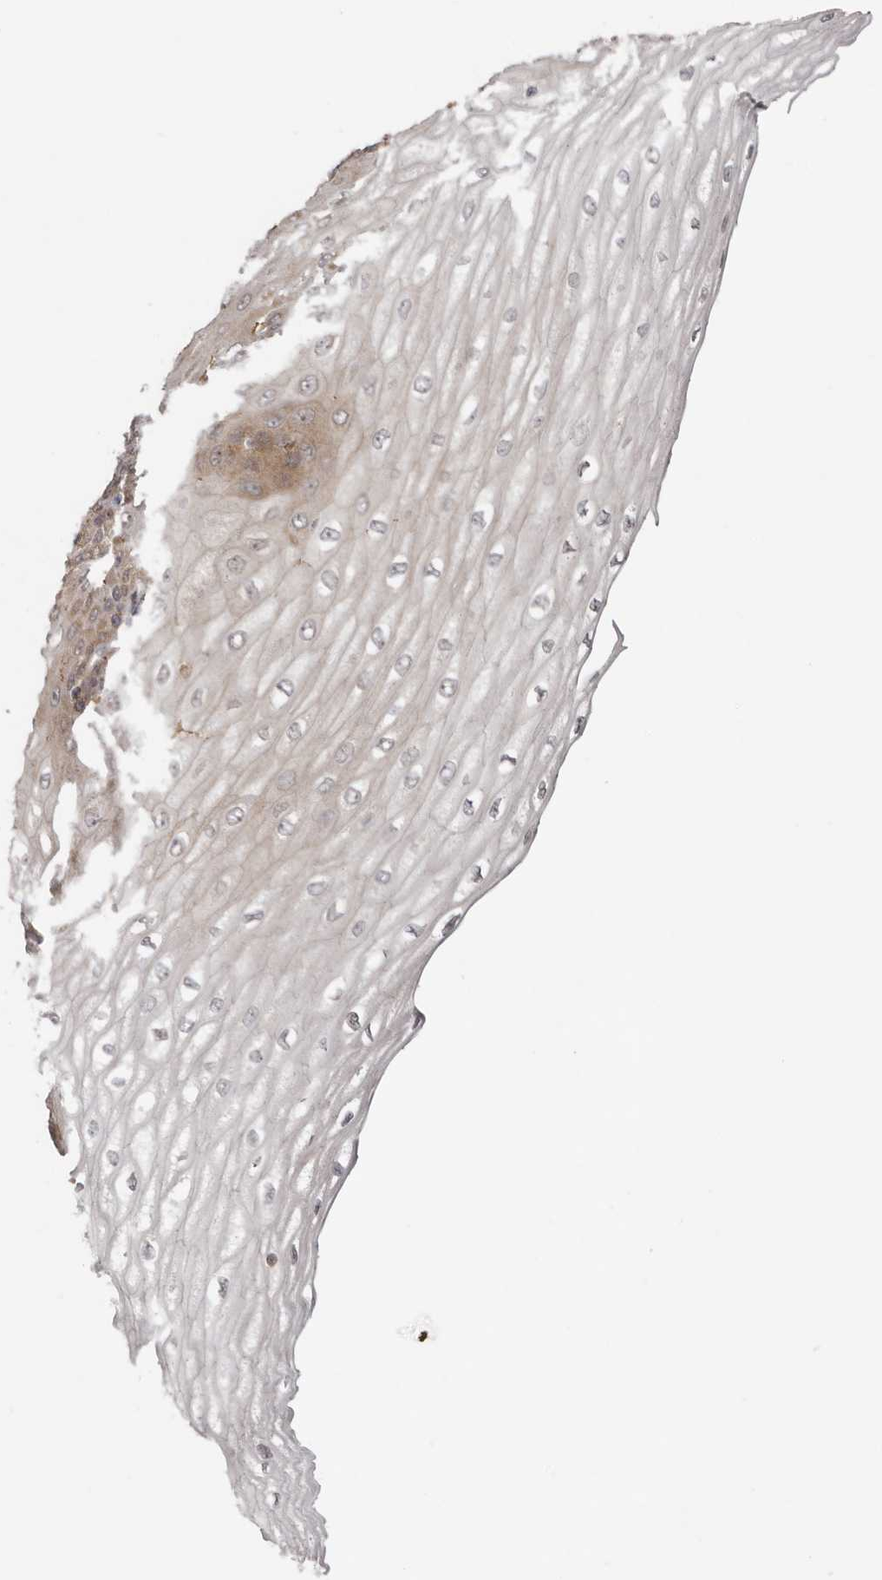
{"staining": {"intensity": "weak", "quantity": "<25%", "location": "cytoplasmic/membranous"}, "tissue": "esophagus", "cell_type": "Squamous epithelial cells", "image_type": "normal", "snomed": [{"axis": "morphology", "description": "Normal tissue, NOS"}, {"axis": "topography", "description": "Esophagus"}], "caption": "Immunohistochemistry of benign human esophagus displays no positivity in squamous epithelial cells.", "gene": "MSRB2", "patient": {"sex": "male", "age": 60}}